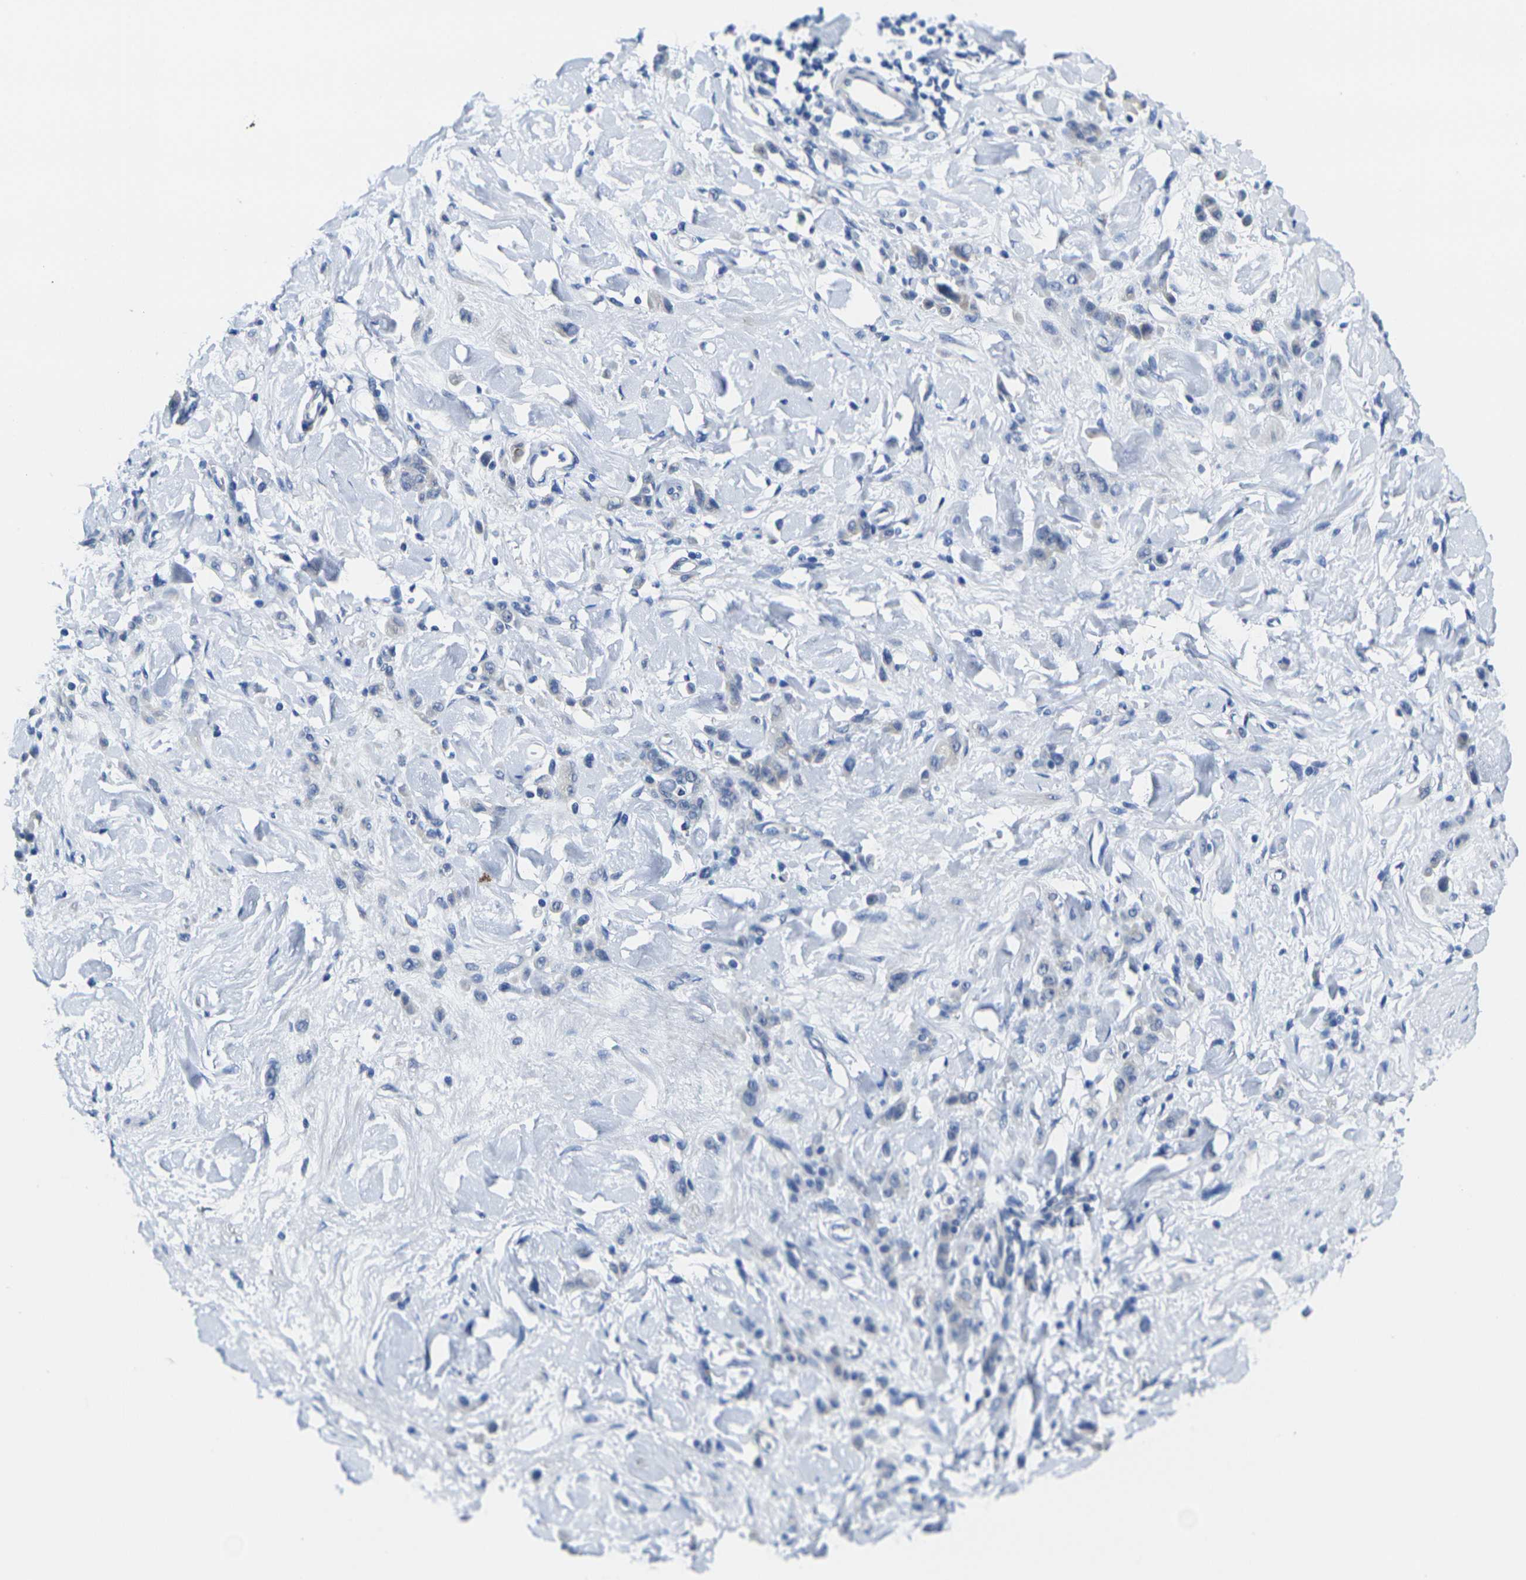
{"staining": {"intensity": "negative", "quantity": "none", "location": "none"}, "tissue": "stomach cancer", "cell_type": "Tumor cells", "image_type": "cancer", "snomed": [{"axis": "morphology", "description": "Normal tissue, NOS"}, {"axis": "morphology", "description": "Adenocarcinoma, NOS"}, {"axis": "topography", "description": "Stomach"}], "caption": "Histopathology image shows no significant protein staining in tumor cells of stomach adenocarcinoma.", "gene": "CRK", "patient": {"sex": "male", "age": 82}}